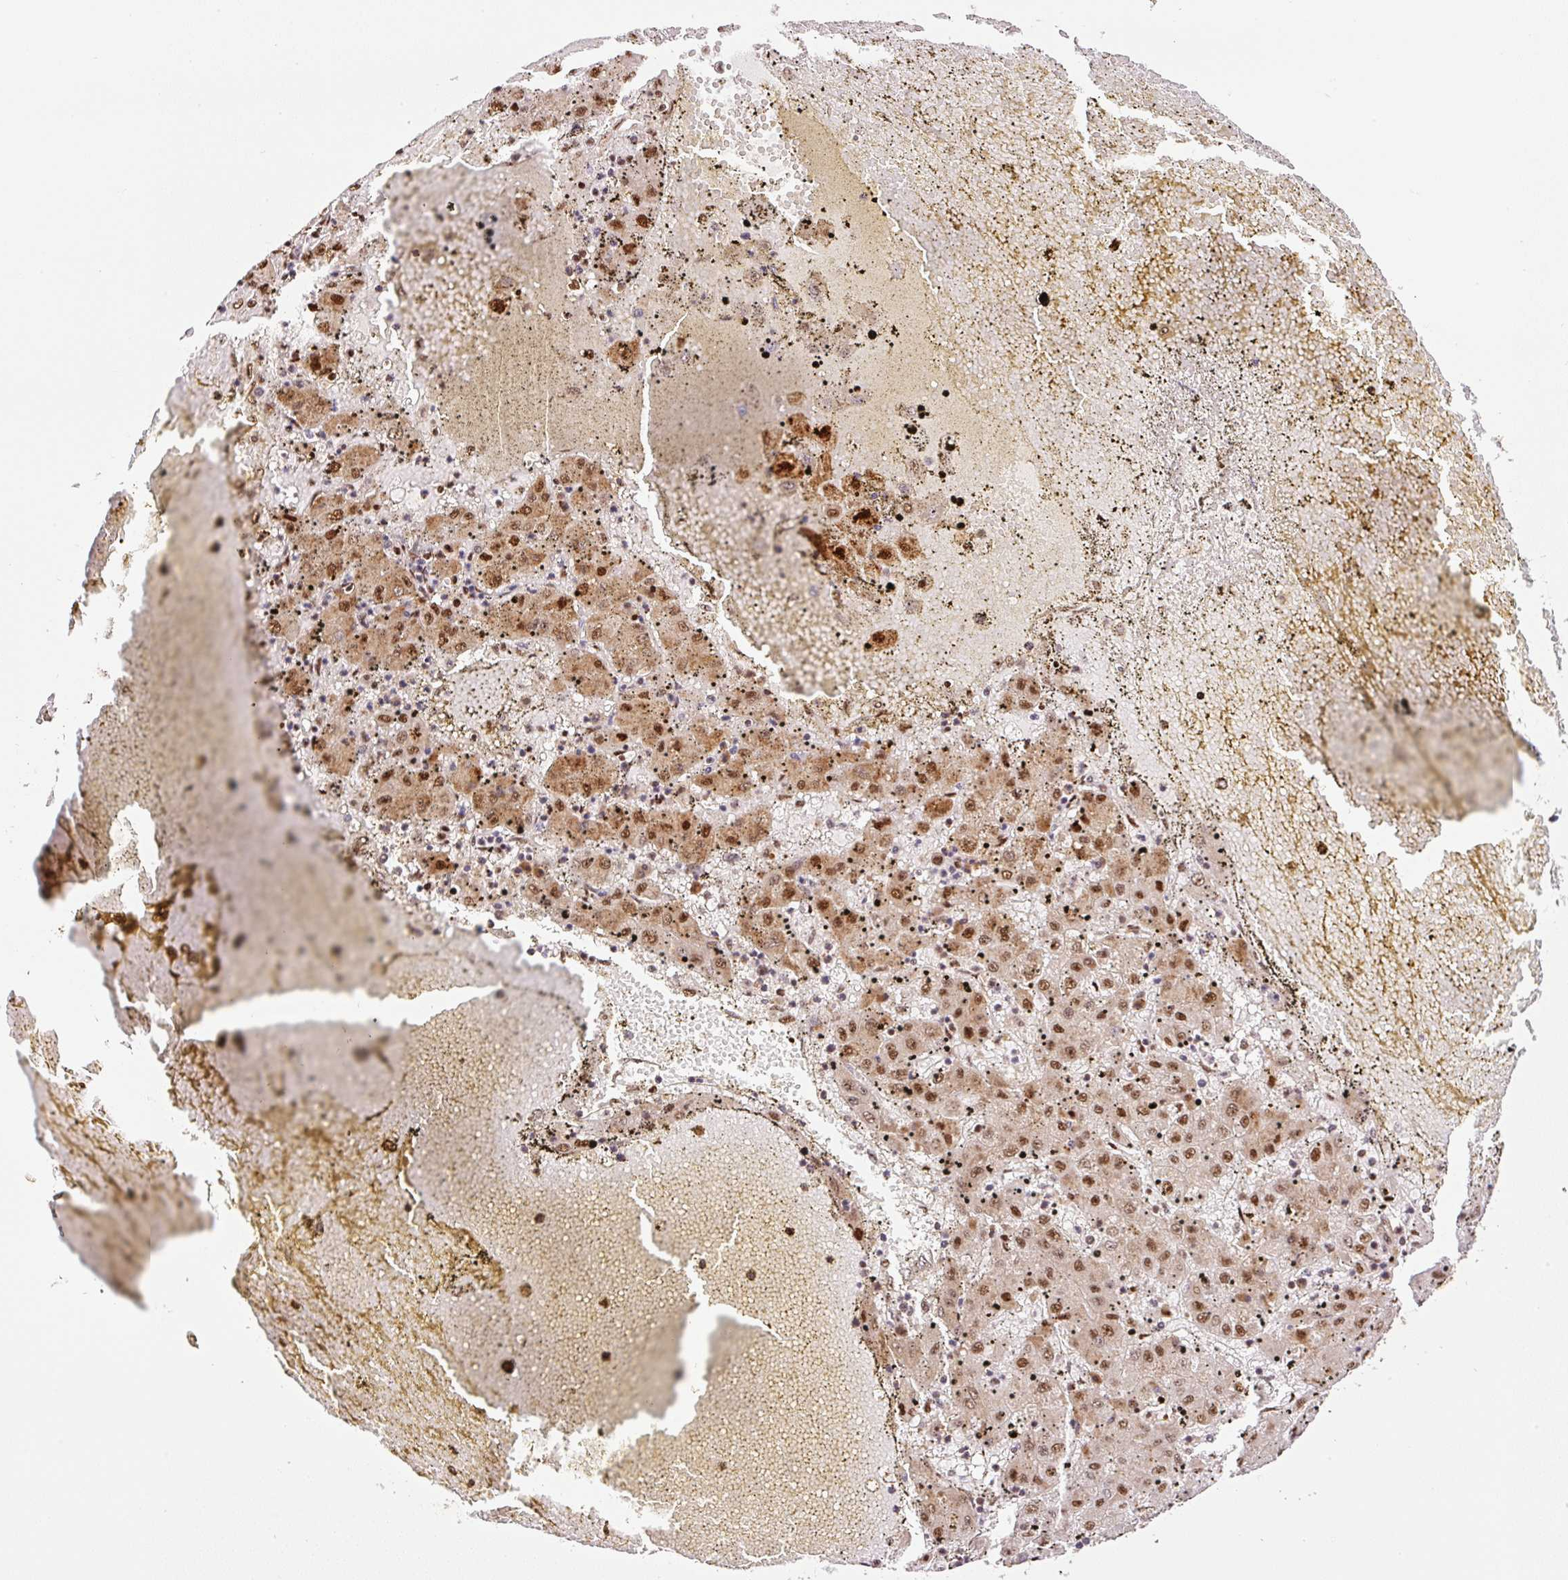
{"staining": {"intensity": "strong", "quantity": "25%-75%", "location": "cytoplasmic/membranous,nuclear"}, "tissue": "liver cancer", "cell_type": "Tumor cells", "image_type": "cancer", "snomed": [{"axis": "morphology", "description": "Carcinoma, Hepatocellular, NOS"}, {"axis": "topography", "description": "Liver"}], "caption": "This is an image of immunohistochemistry staining of liver cancer, which shows strong positivity in the cytoplasmic/membranous and nuclear of tumor cells.", "gene": "GPR139", "patient": {"sex": "male", "age": 72}}